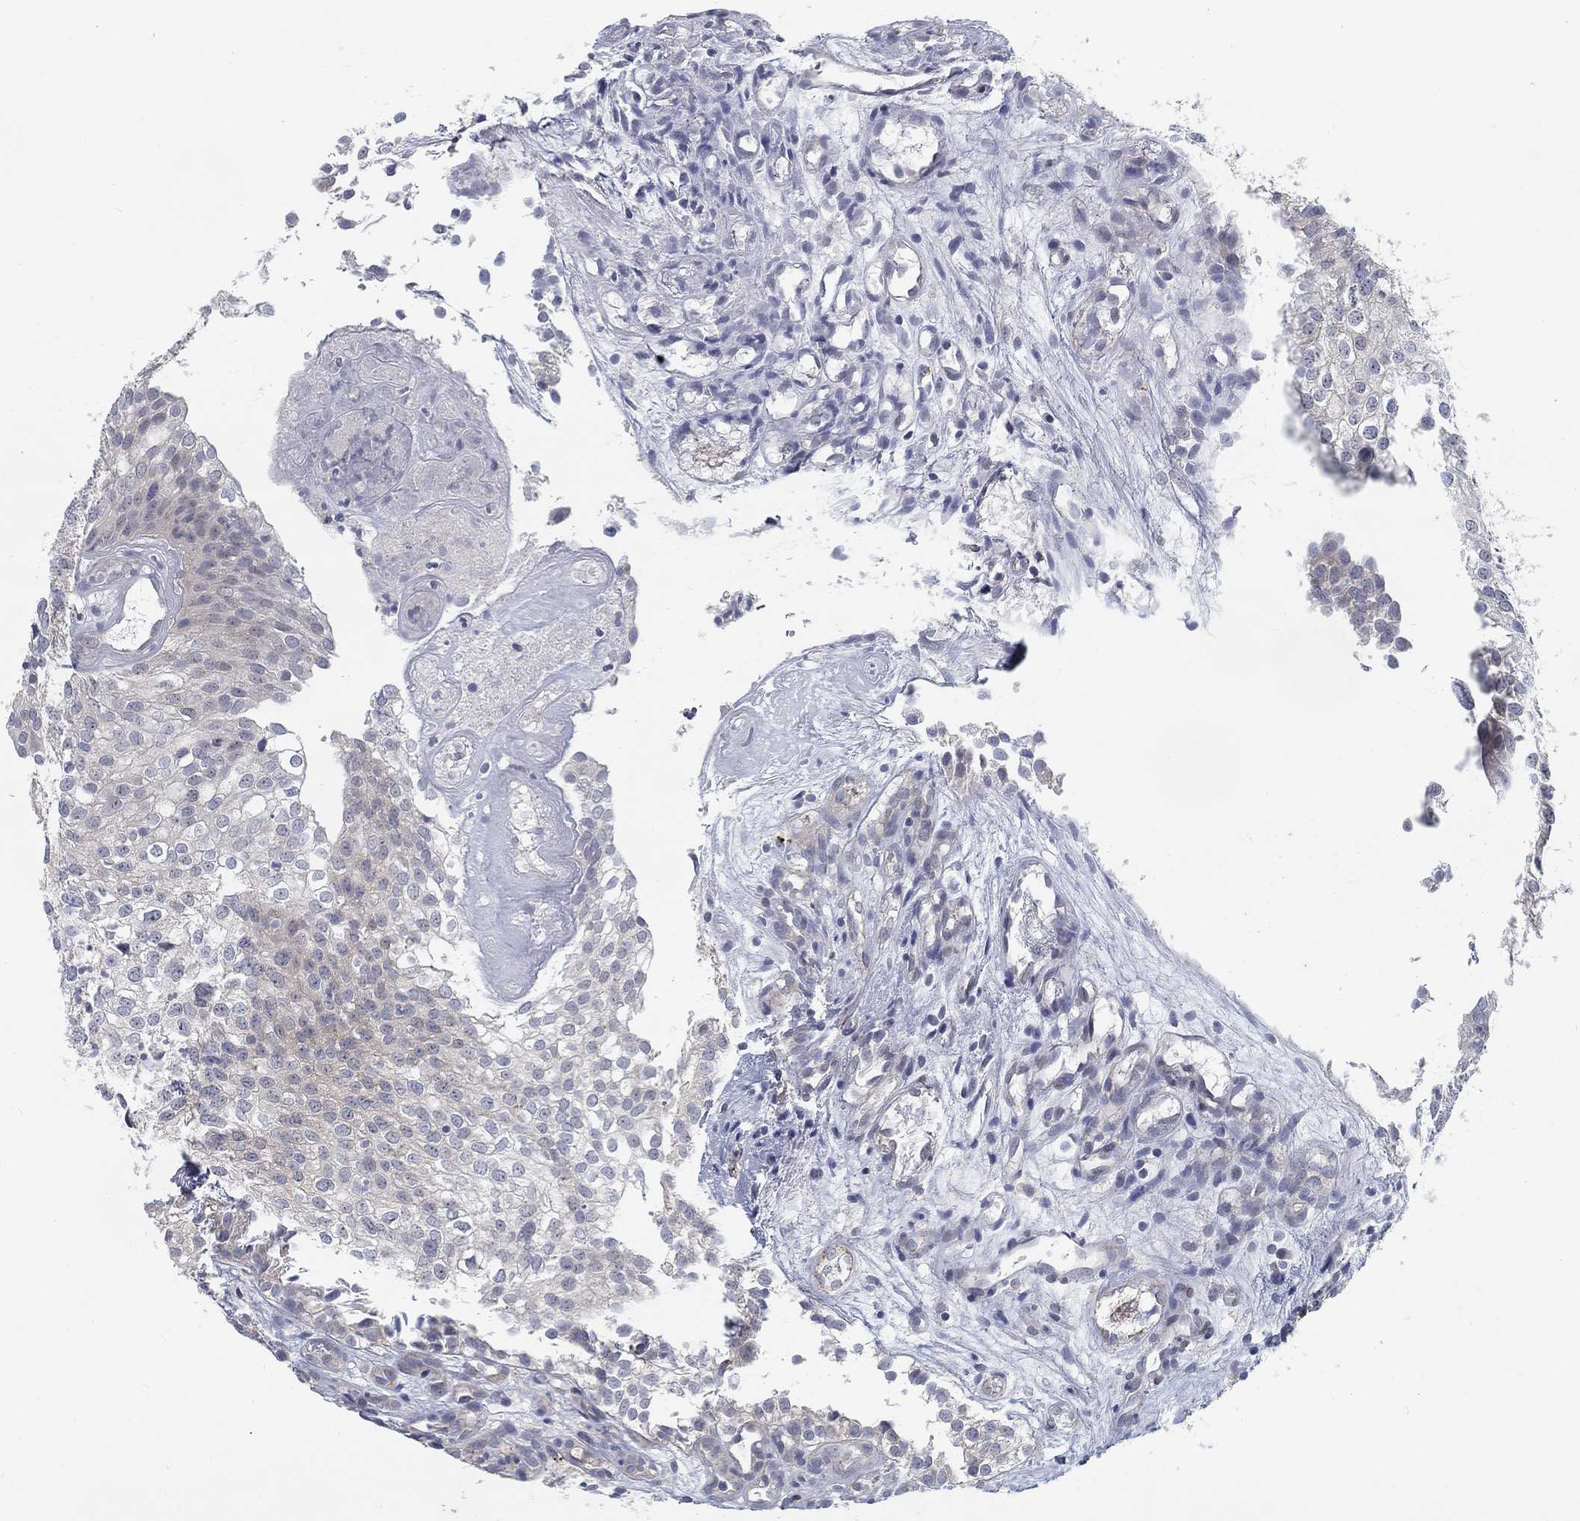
{"staining": {"intensity": "negative", "quantity": "none", "location": "none"}, "tissue": "urothelial cancer", "cell_type": "Tumor cells", "image_type": "cancer", "snomed": [{"axis": "morphology", "description": "Urothelial carcinoma, High grade"}, {"axis": "topography", "description": "Urinary bladder"}], "caption": "Photomicrograph shows no significant protein staining in tumor cells of urothelial cancer.", "gene": "MTSS2", "patient": {"sex": "female", "age": 79}}